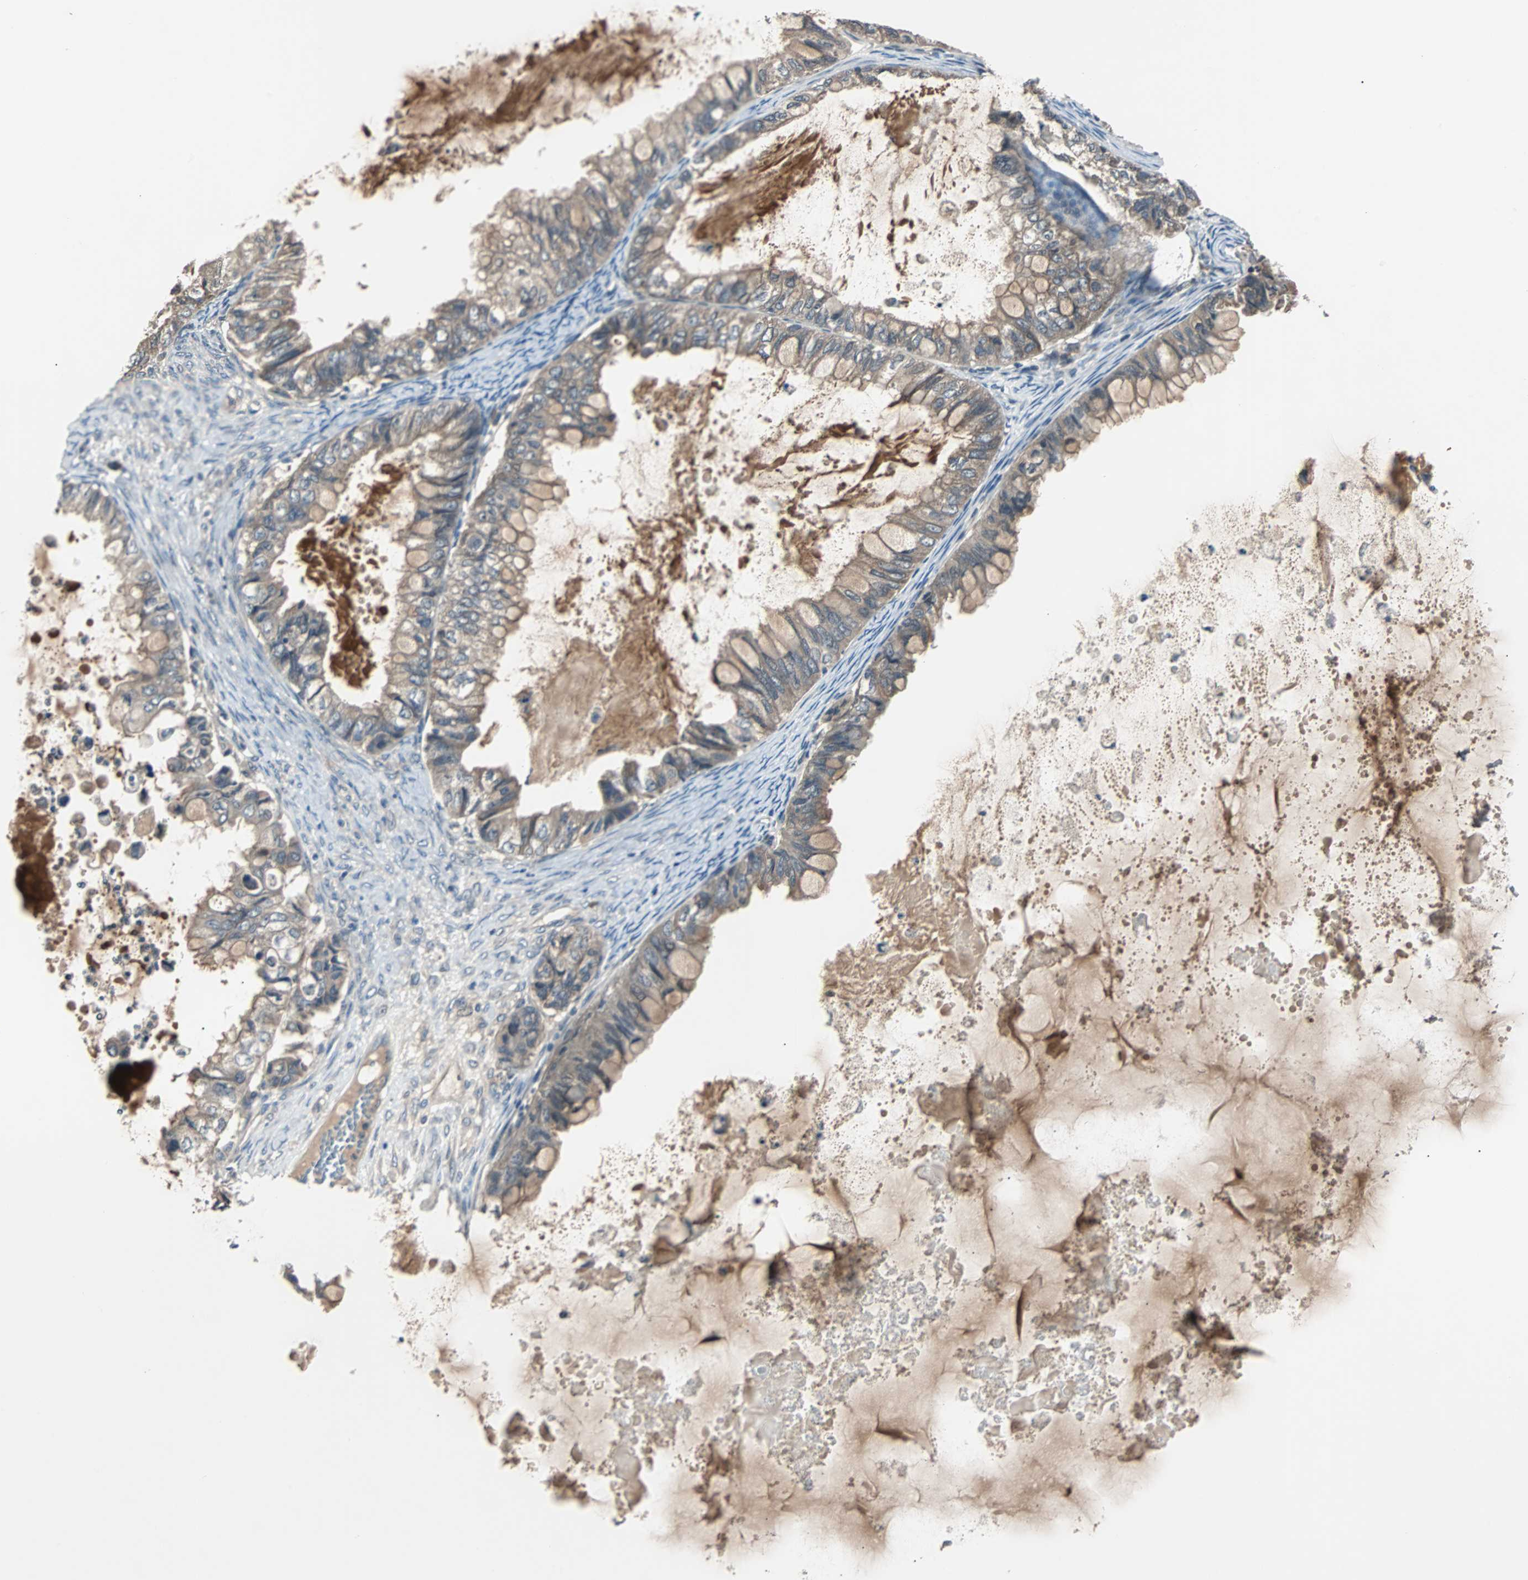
{"staining": {"intensity": "moderate", "quantity": ">75%", "location": "cytoplasmic/membranous"}, "tissue": "ovarian cancer", "cell_type": "Tumor cells", "image_type": "cancer", "snomed": [{"axis": "morphology", "description": "Cystadenocarcinoma, mucinous, NOS"}, {"axis": "topography", "description": "Ovary"}], "caption": "Moderate cytoplasmic/membranous protein positivity is seen in about >75% of tumor cells in ovarian mucinous cystadenocarcinoma. The staining is performed using DAB (3,3'-diaminobenzidine) brown chromogen to label protein expression. The nuclei are counter-stained blue using hematoxylin.", "gene": "ARF1", "patient": {"sex": "female", "age": 80}}